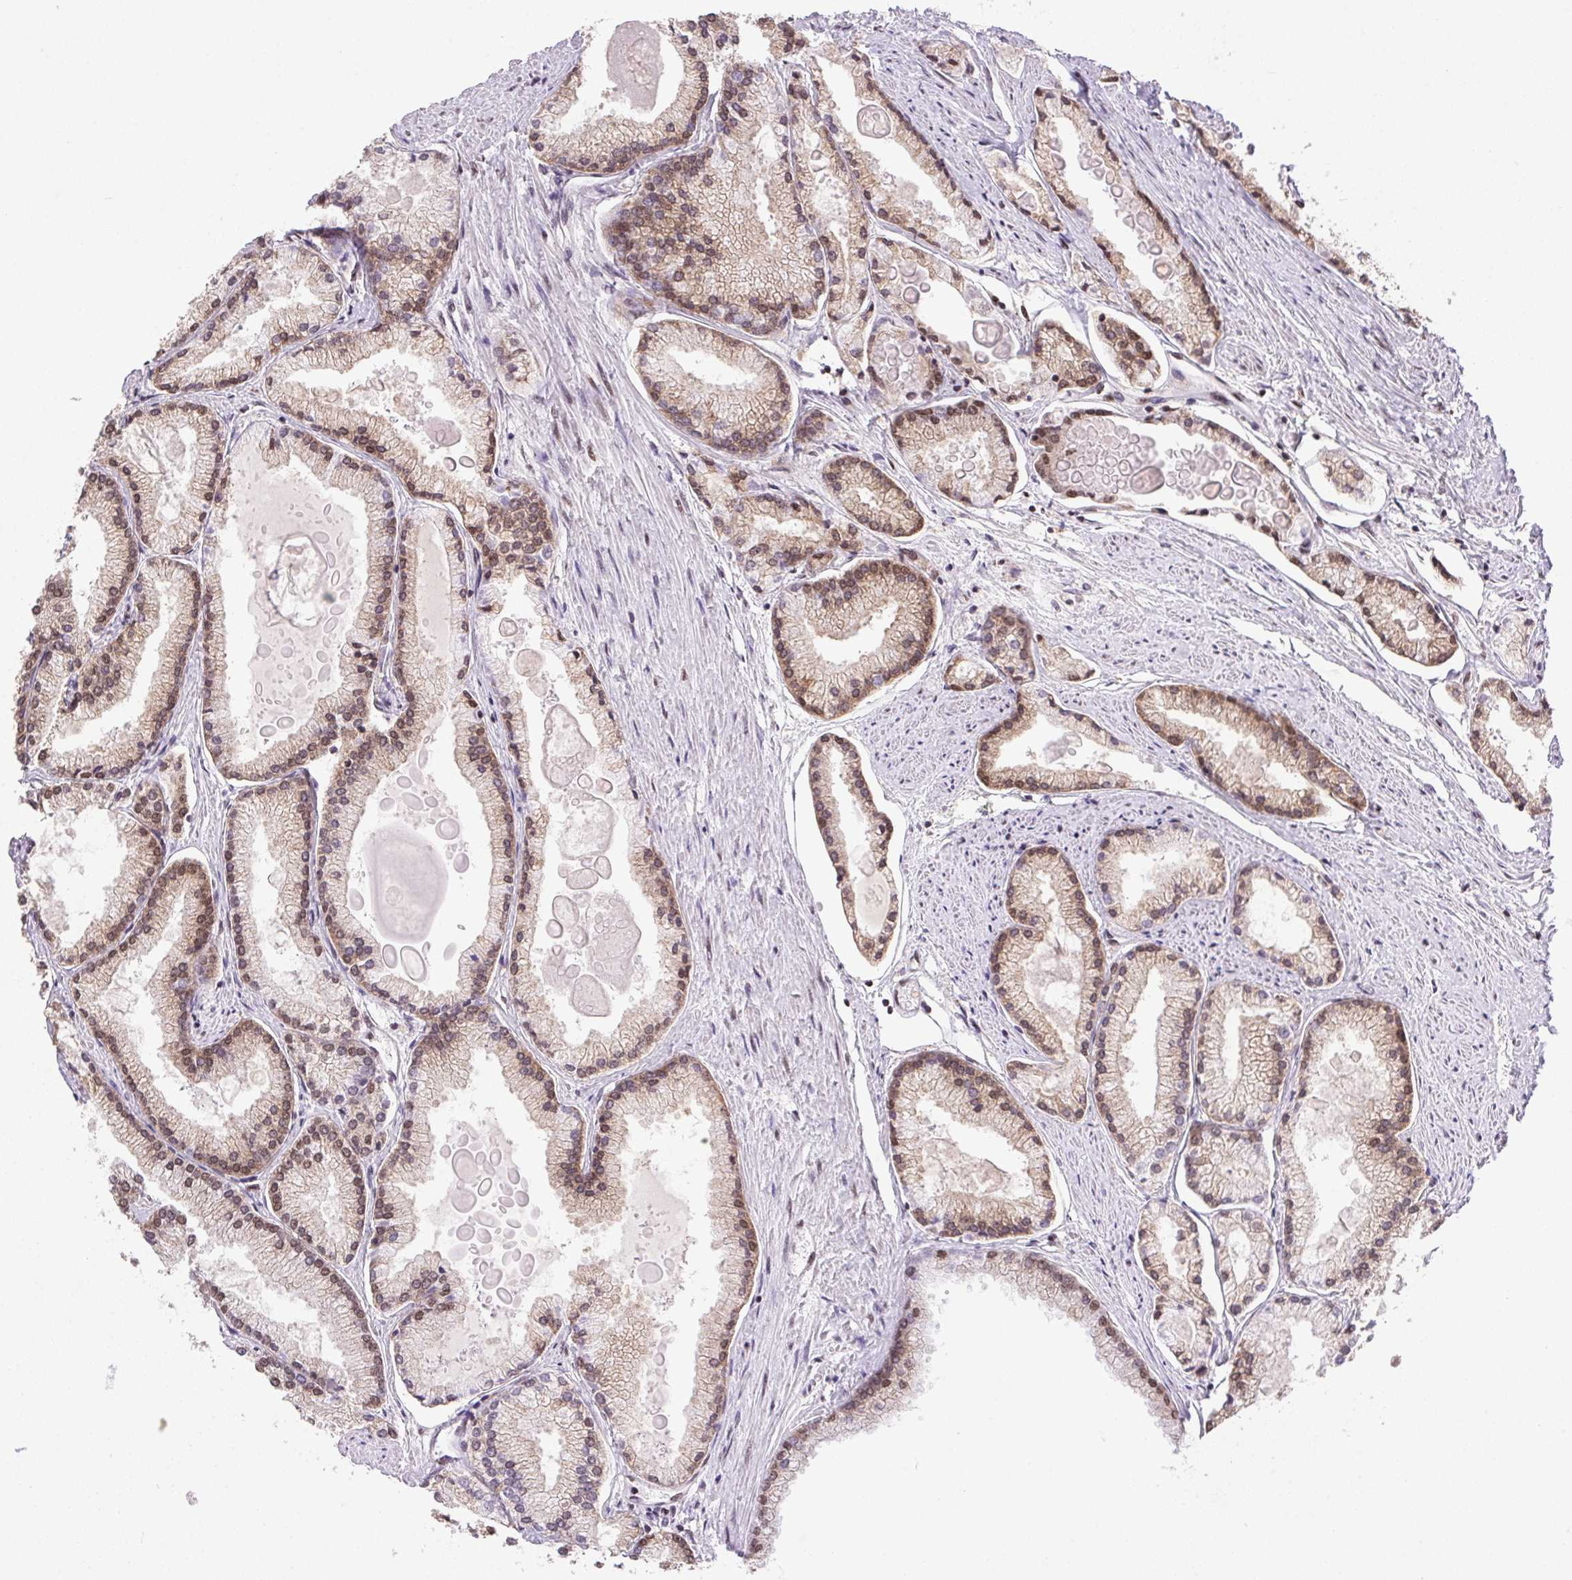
{"staining": {"intensity": "moderate", "quantity": ">75%", "location": "nuclear"}, "tissue": "prostate cancer", "cell_type": "Tumor cells", "image_type": "cancer", "snomed": [{"axis": "morphology", "description": "Adenocarcinoma, High grade"}, {"axis": "topography", "description": "Prostate"}], "caption": "Brown immunohistochemical staining in prostate cancer reveals moderate nuclear expression in about >75% of tumor cells.", "gene": "ZNF207", "patient": {"sex": "male", "age": 68}}